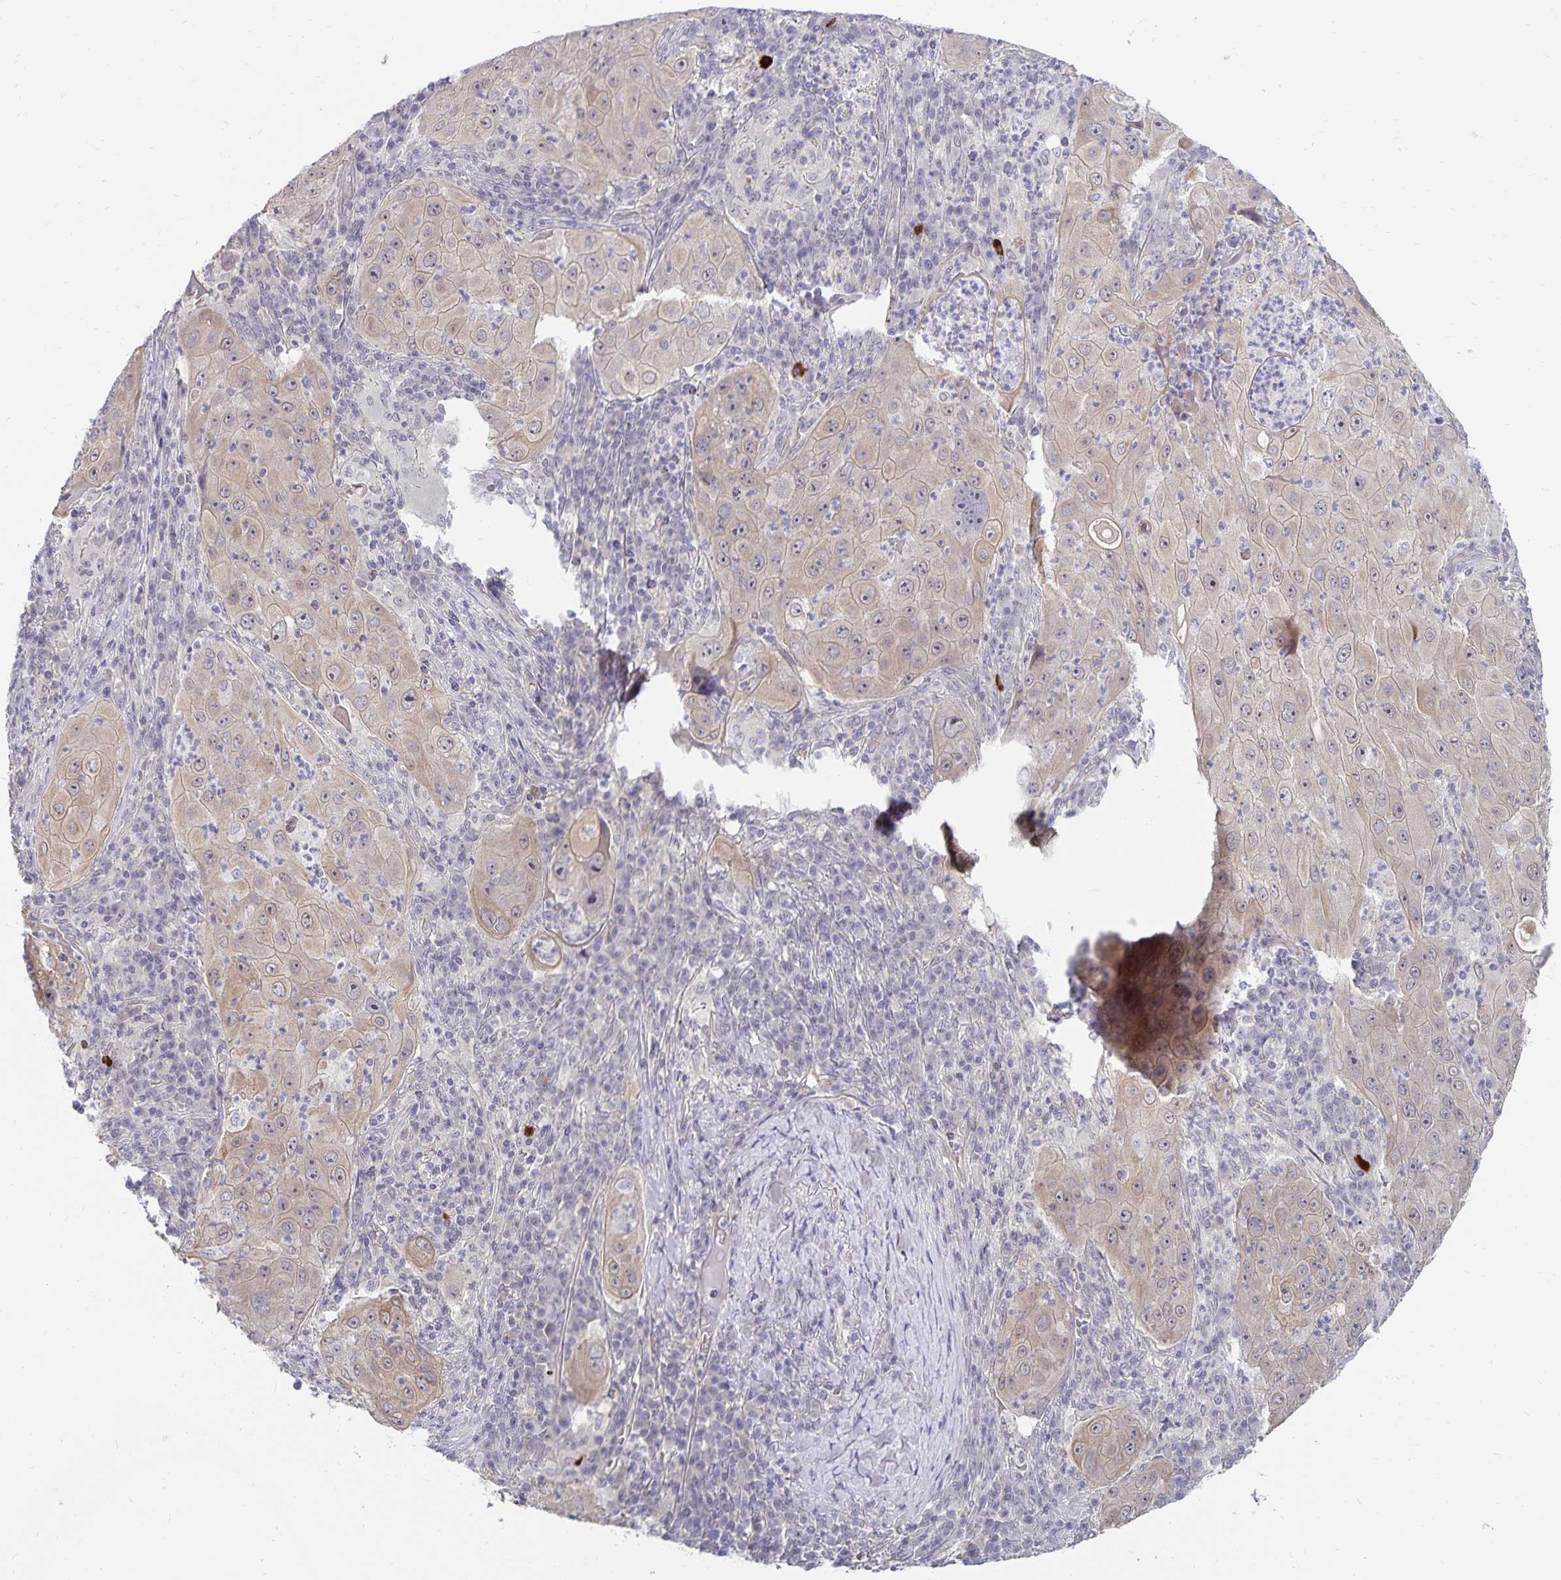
{"staining": {"intensity": "weak", "quantity": "25%-75%", "location": "cytoplasmic/membranous"}, "tissue": "lung cancer", "cell_type": "Tumor cells", "image_type": "cancer", "snomed": [{"axis": "morphology", "description": "Squamous cell carcinoma, NOS"}, {"axis": "topography", "description": "Lung"}], "caption": "Immunohistochemical staining of lung squamous cell carcinoma demonstrates low levels of weak cytoplasmic/membranous protein staining in approximately 25%-75% of tumor cells.", "gene": "CDKN2B", "patient": {"sex": "female", "age": 59}}